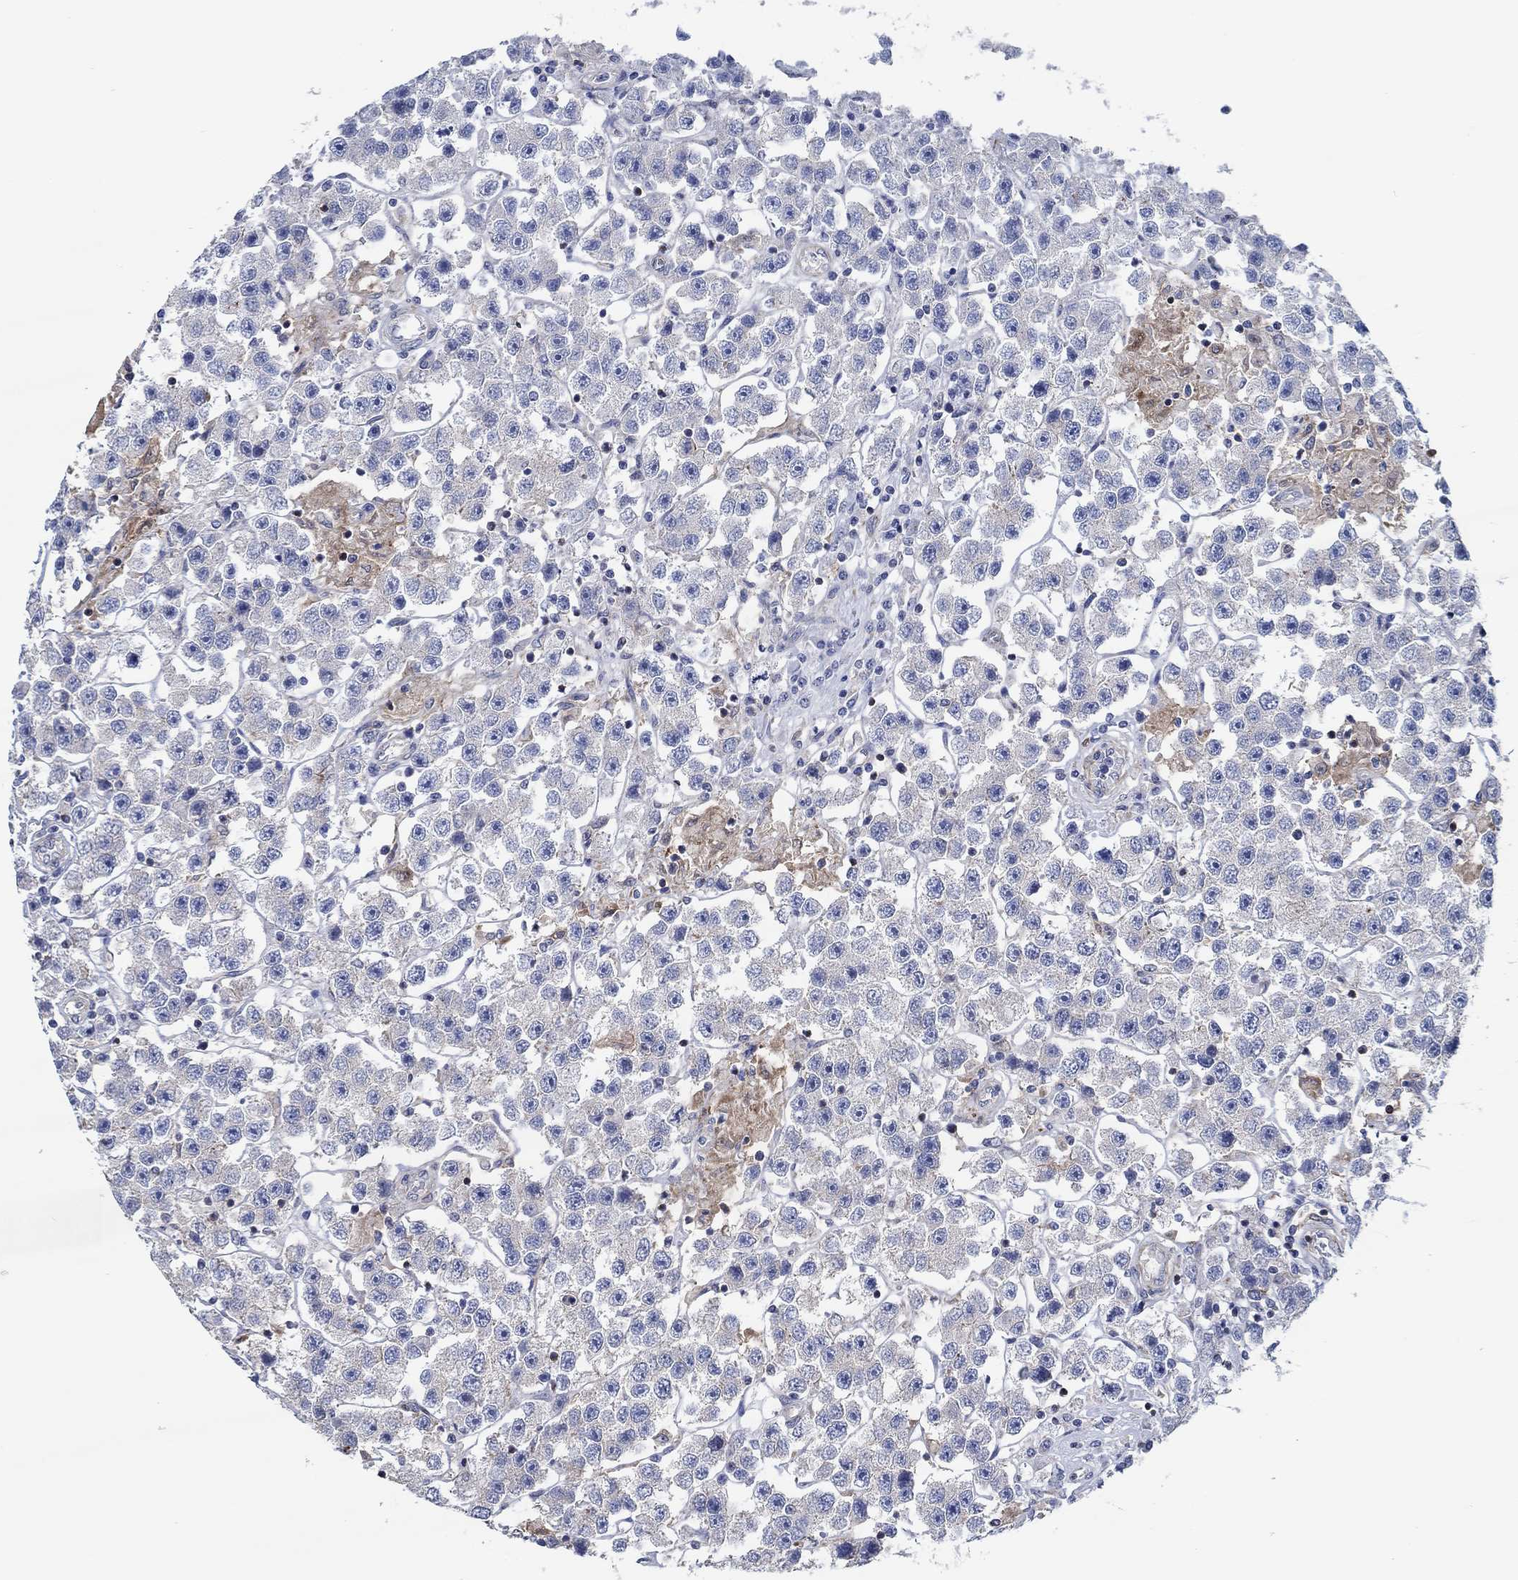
{"staining": {"intensity": "negative", "quantity": "none", "location": "none"}, "tissue": "testis cancer", "cell_type": "Tumor cells", "image_type": "cancer", "snomed": [{"axis": "morphology", "description": "Seminoma, NOS"}, {"axis": "topography", "description": "Testis"}], "caption": "Human seminoma (testis) stained for a protein using immunohistochemistry exhibits no positivity in tumor cells.", "gene": "FMN1", "patient": {"sex": "male", "age": 45}}